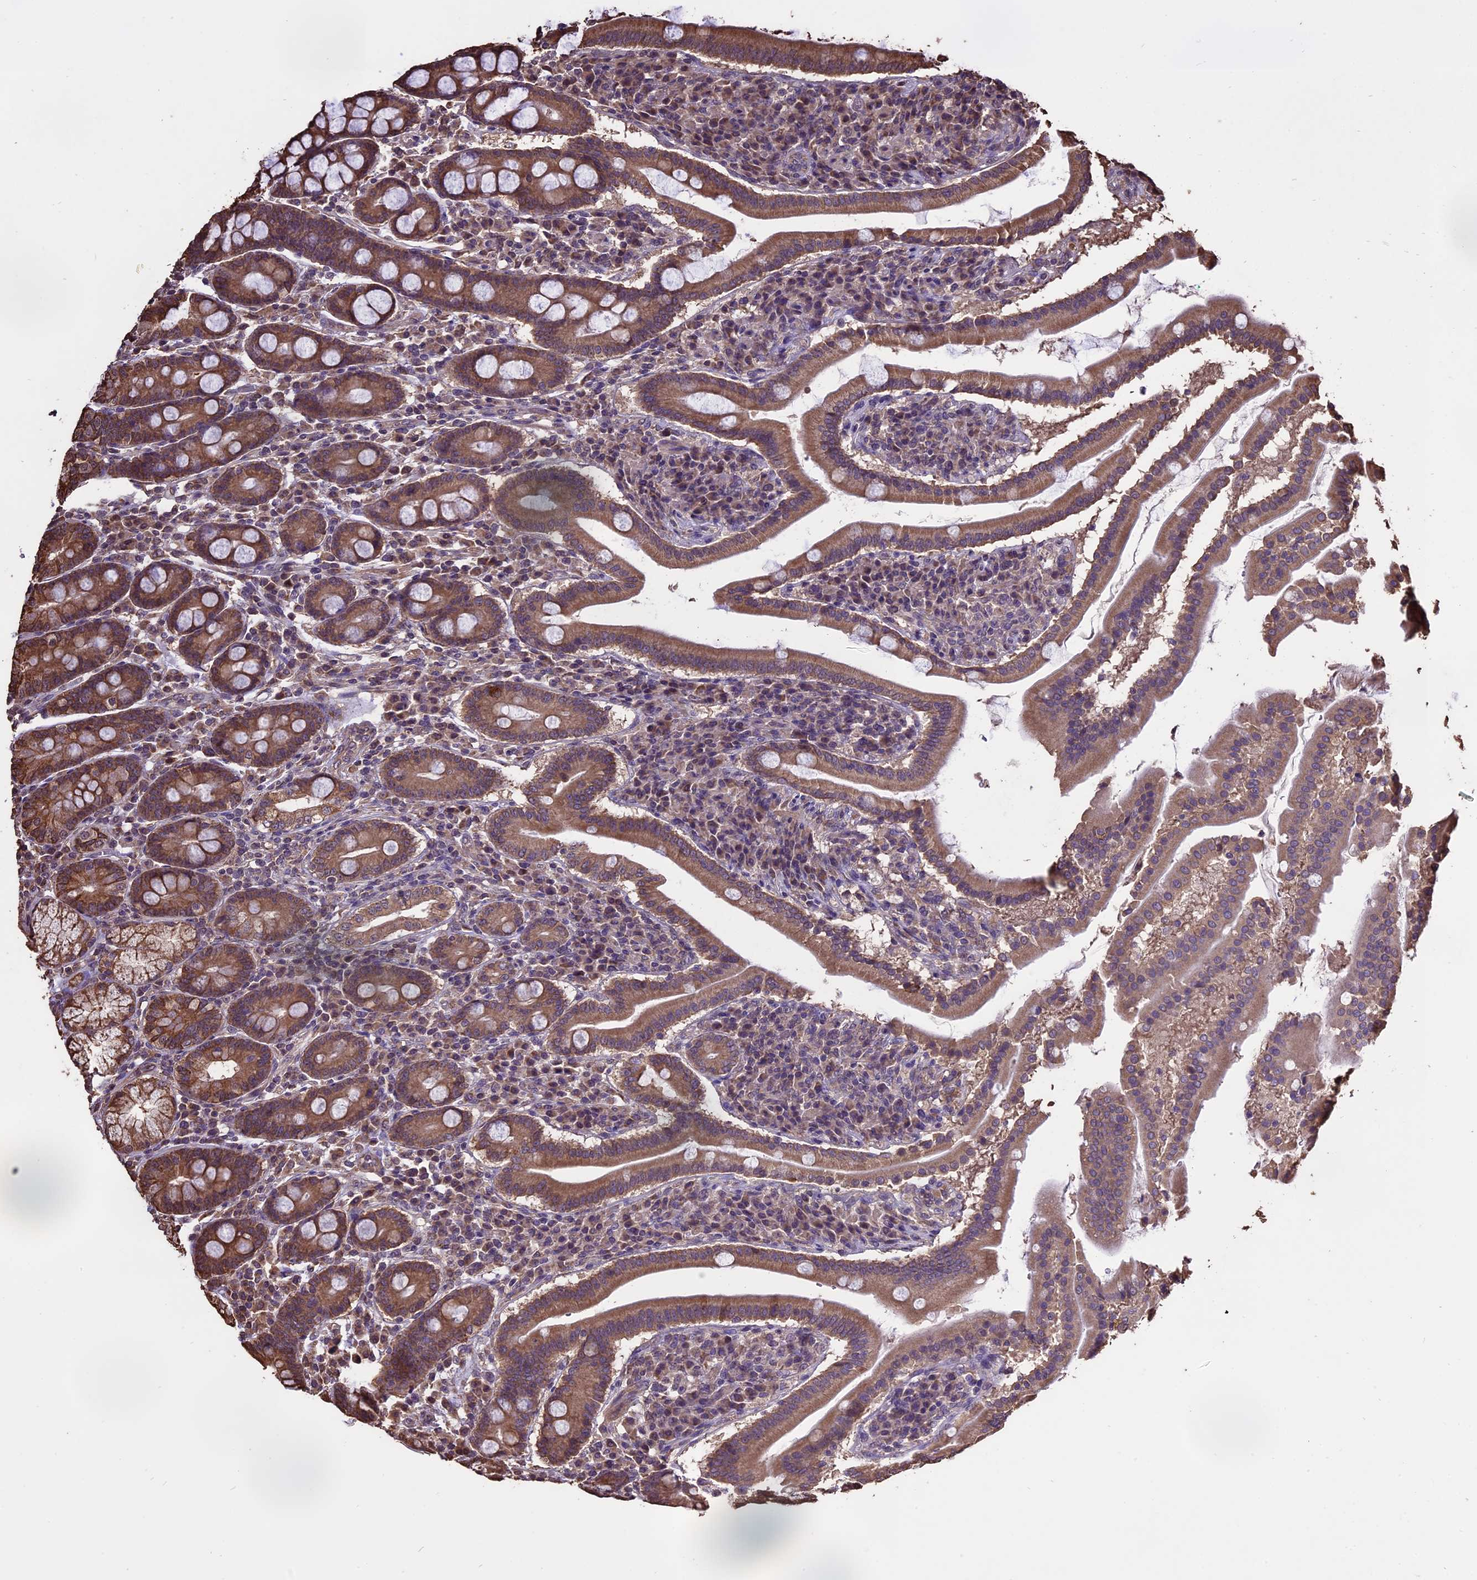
{"staining": {"intensity": "moderate", "quantity": ">75%", "location": "cytoplasmic/membranous"}, "tissue": "duodenum", "cell_type": "Glandular cells", "image_type": "normal", "snomed": [{"axis": "morphology", "description": "Normal tissue, NOS"}, {"axis": "topography", "description": "Duodenum"}], "caption": "Moderate cytoplasmic/membranous expression is seen in approximately >75% of glandular cells in benign duodenum.", "gene": "PGPEP1L", "patient": {"sex": "male", "age": 50}}